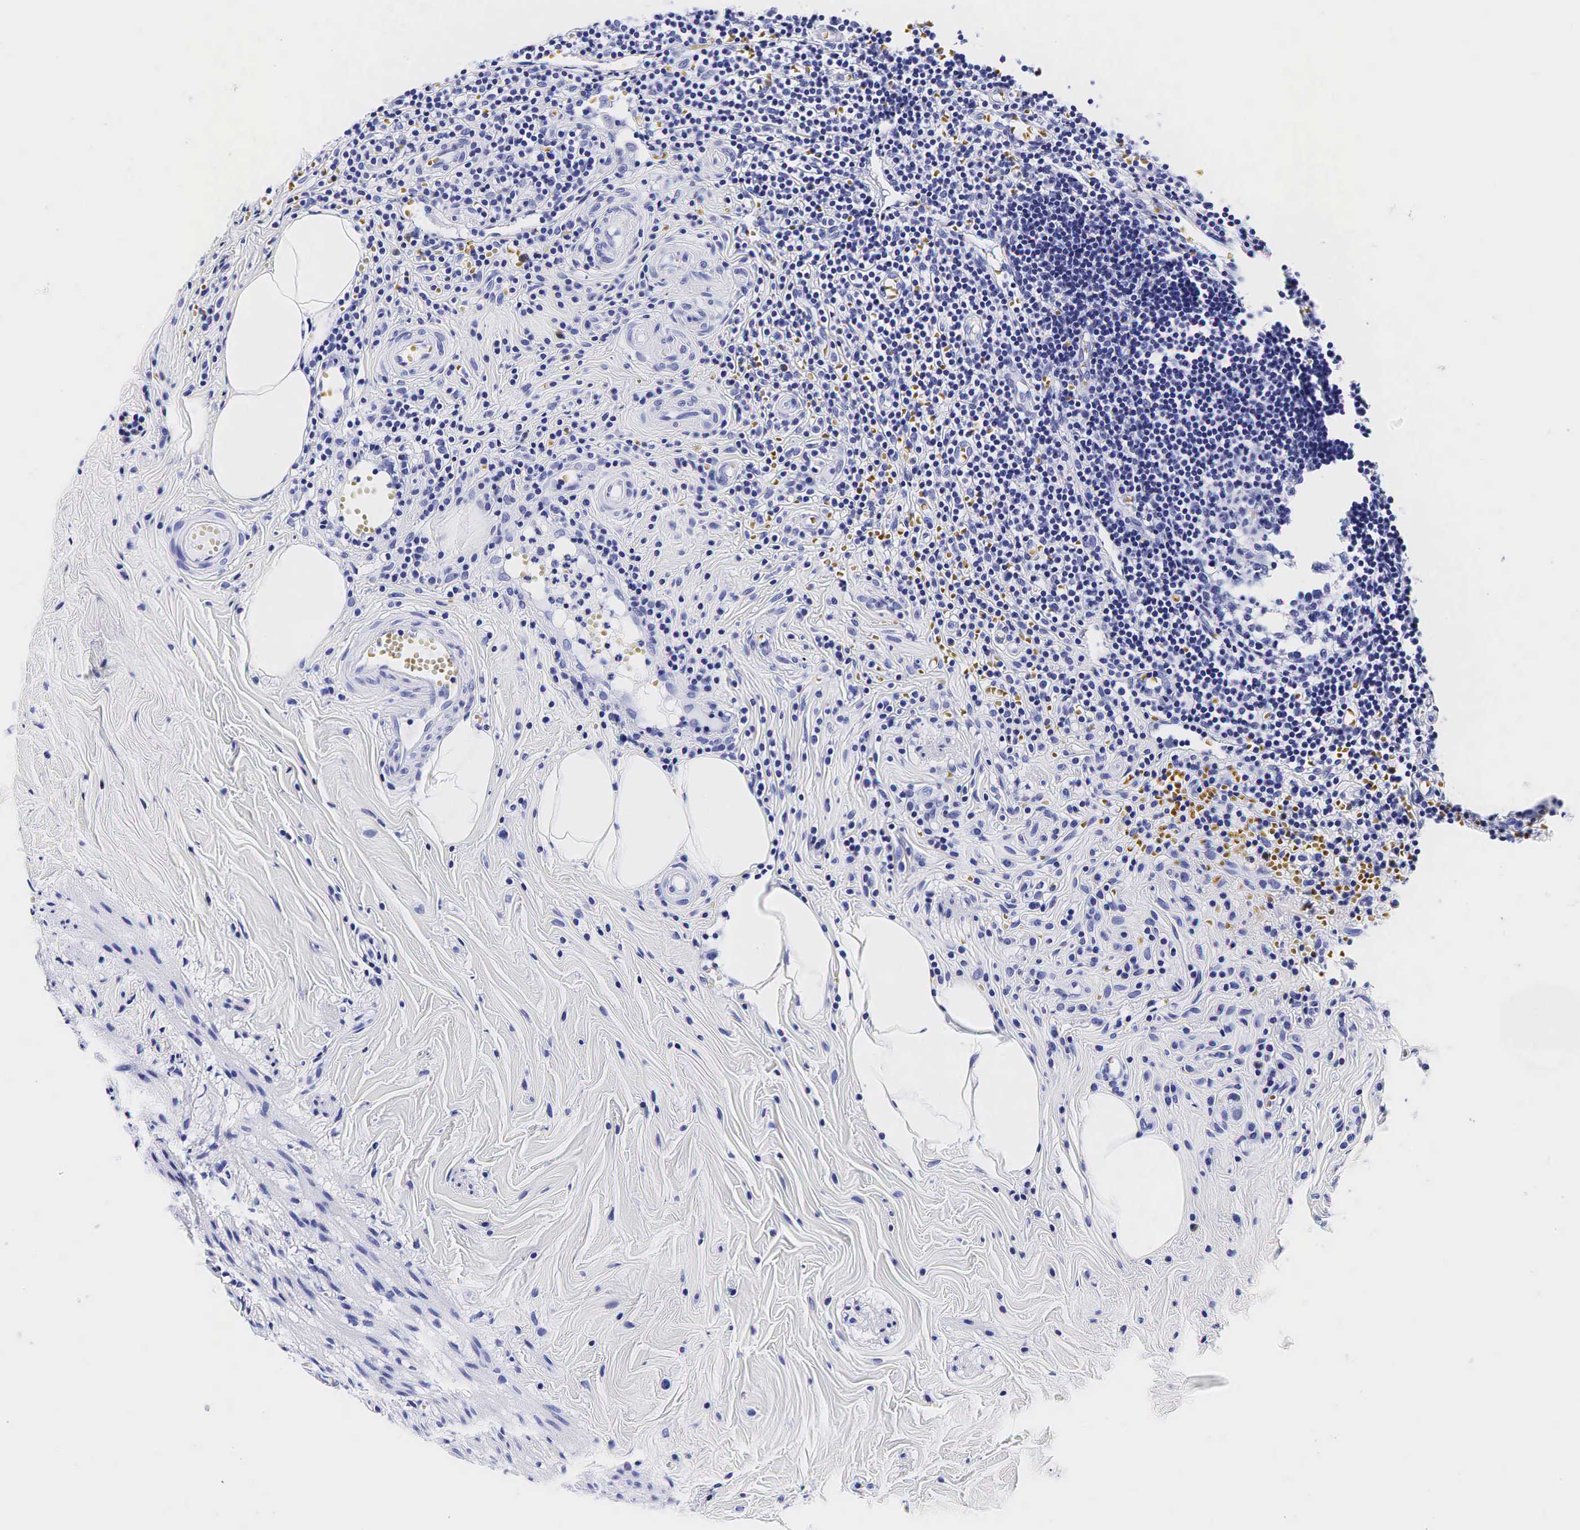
{"staining": {"intensity": "negative", "quantity": "none", "location": "none"}, "tissue": "appendix", "cell_type": "Glandular cells", "image_type": "normal", "snomed": [{"axis": "morphology", "description": "Normal tissue, NOS"}, {"axis": "topography", "description": "Appendix"}], "caption": "Histopathology image shows no significant protein expression in glandular cells of unremarkable appendix.", "gene": "TG", "patient": {"sex": "female", "age": 19}}